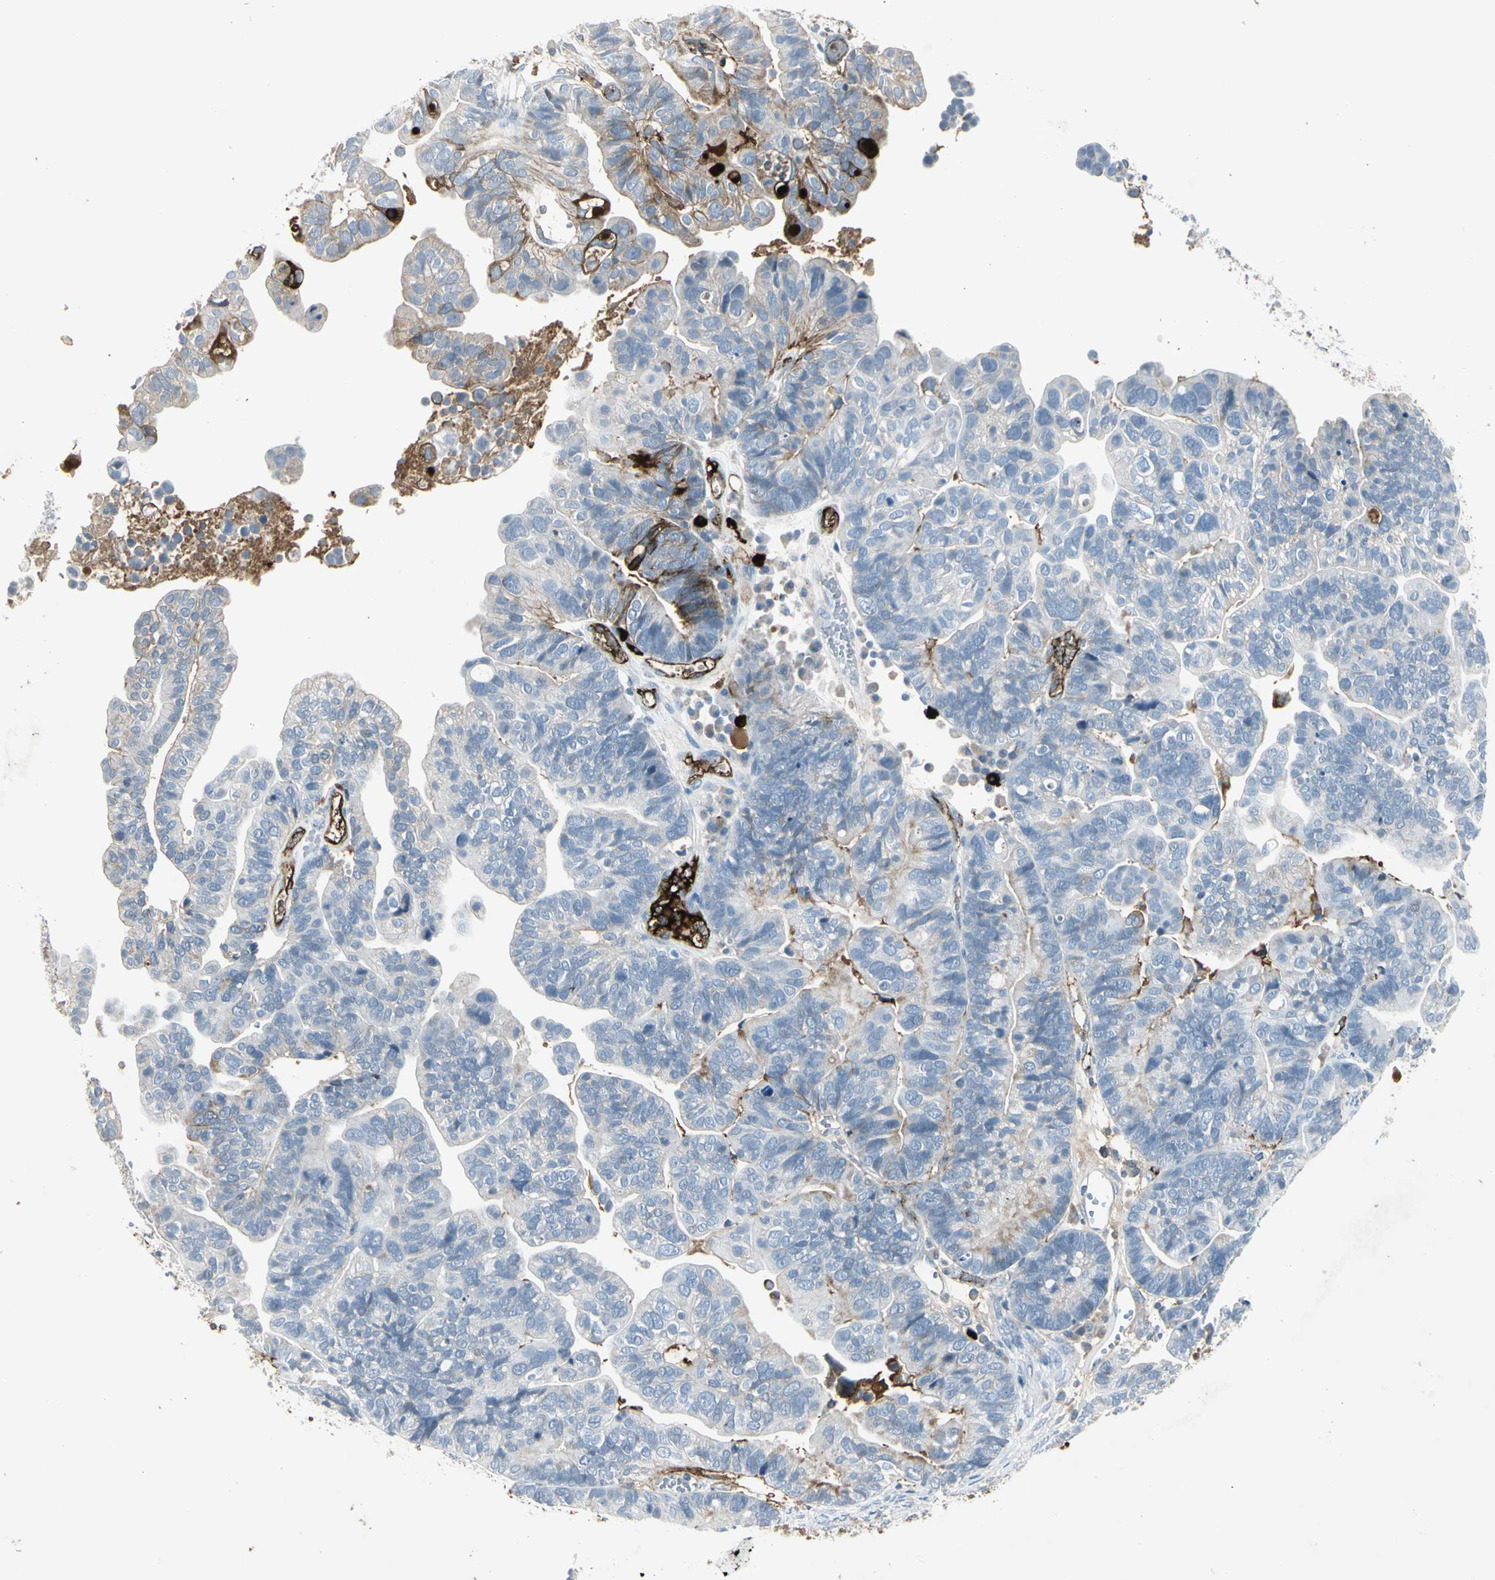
{"staining": {"intensity": "strong", "quantity": "<25%", "location": "cytoplasmic/membranous"}, "tissue": "ovarian cancer", "cell_type": "Tumor cells", "image_type": "cancer", "snomed": [{"axis": "morphology", "description": "Cystadenocarcinoma, serous, NOS"}, {"axis": "topography", "description": "Ovary"}], "caption": "The histopathology image demonstrates a brown stain indicating the presence of a protein in the cytoplasmic/membranous of tumor cells in serous cystadenocarcinoma (ovarian). (Brightfield microscopy of DAB IHC at high magnification).", "gene": "IGHM", "patient": {"sex": "female", "age": 56}}